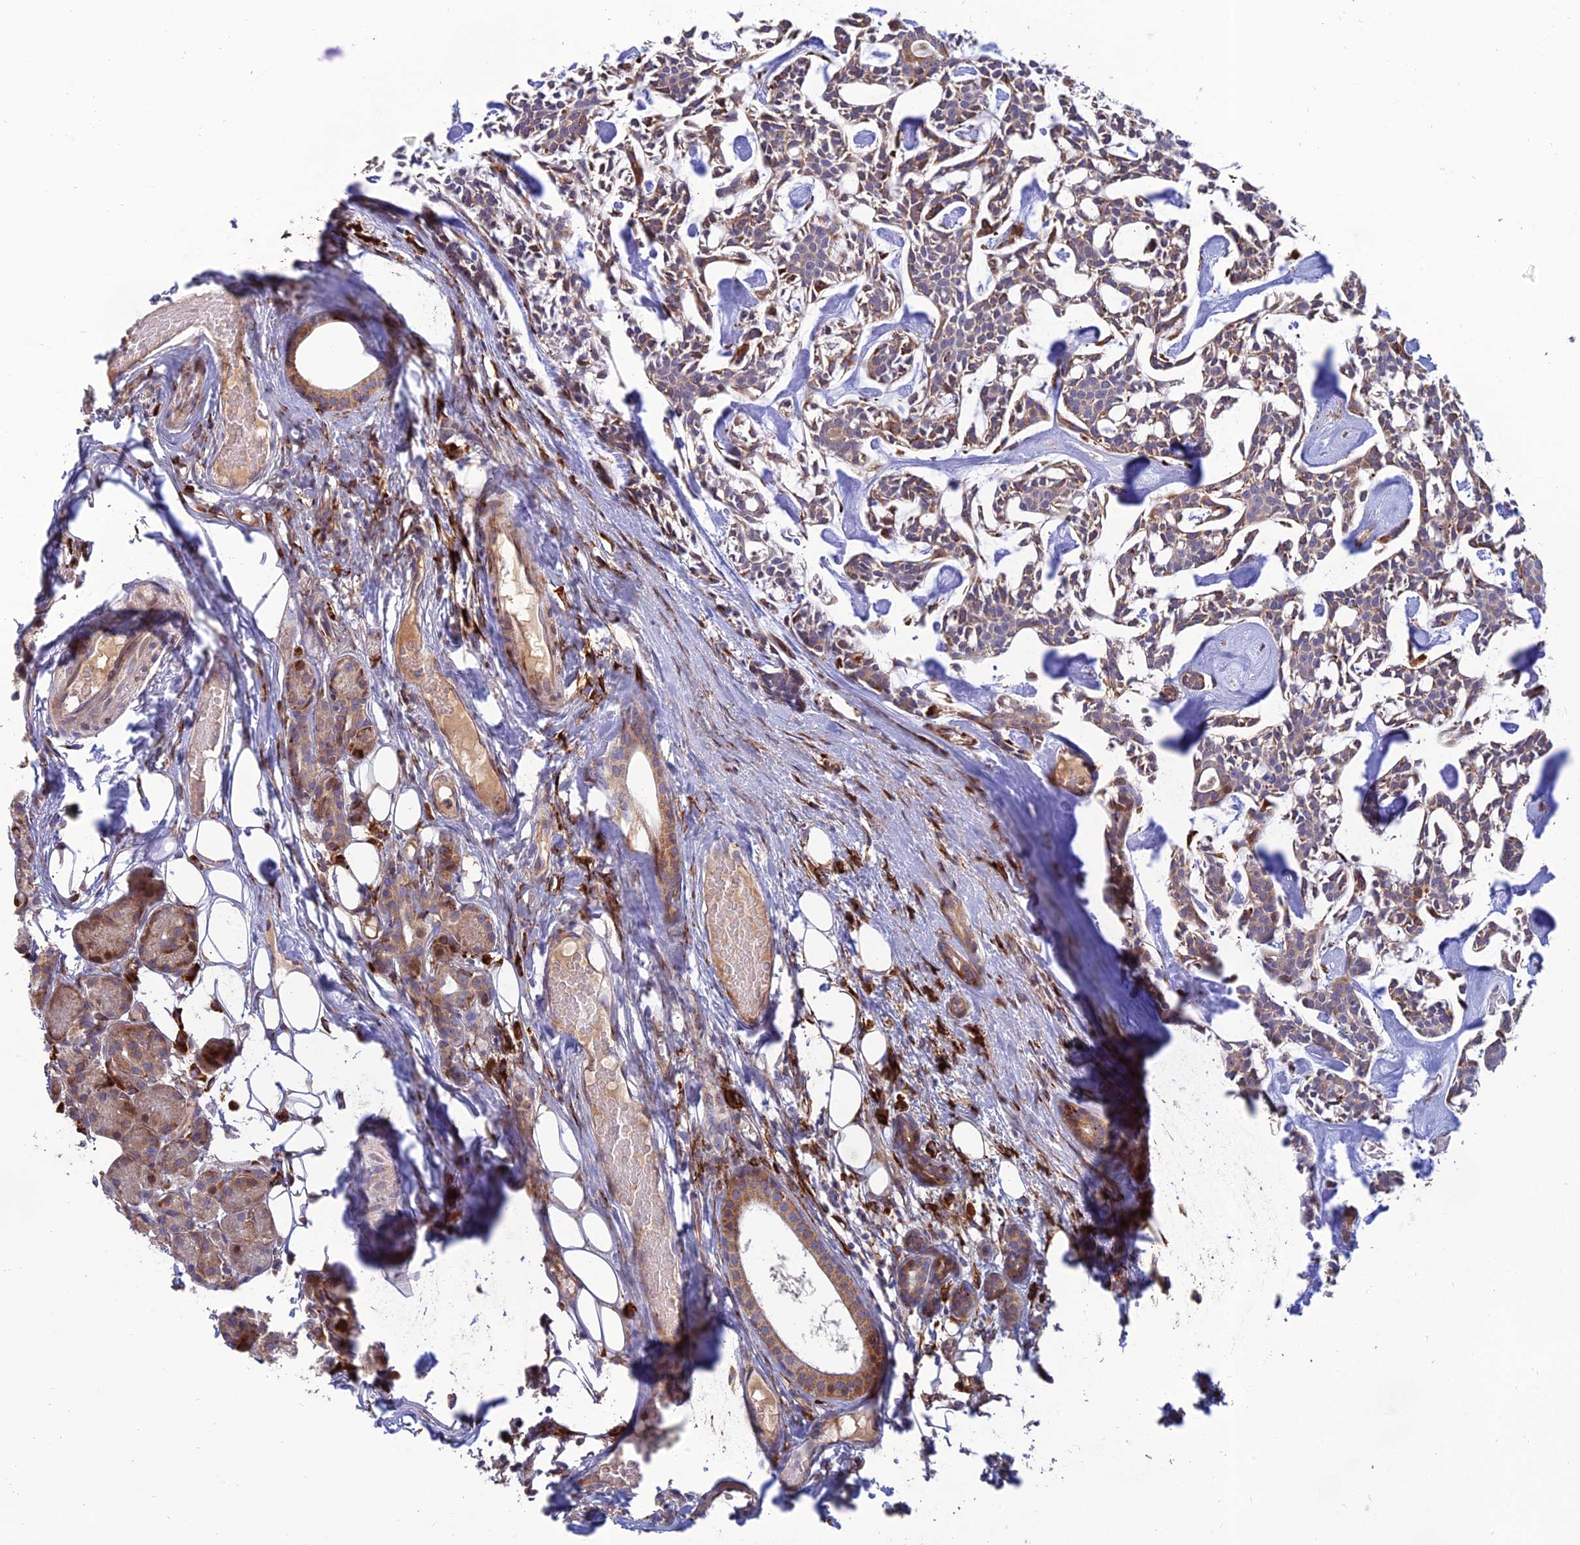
{"staining": {"intensity": "weak", "quantity": "25%-75%", "location": "cytoplasmic/membranous"}, "tissue": "head and neck cancer", "cell_type": "Tumor cells", "image_type": "cancer", "snomed": [{"axis": "morphology", "description": "Adenocarcinoma, NOS"}, {"axis": "topography", "description": "Salivary gland"}, {"axis": "topography", "description": "Head-Neck"}], "caption": "Adenocarcinoma (head and neck) was stained to show a protein in brown. There is low levels of weak cytoplasmic/membranous expression in about 25%-75% of tumor cells. The protein is stained brown, and the nuclei are stained in blue (DAB IHC with brightfield microscopy, high magnification).", "gene": "RCN3", "patient": {"sex": "male", "age": 55}}